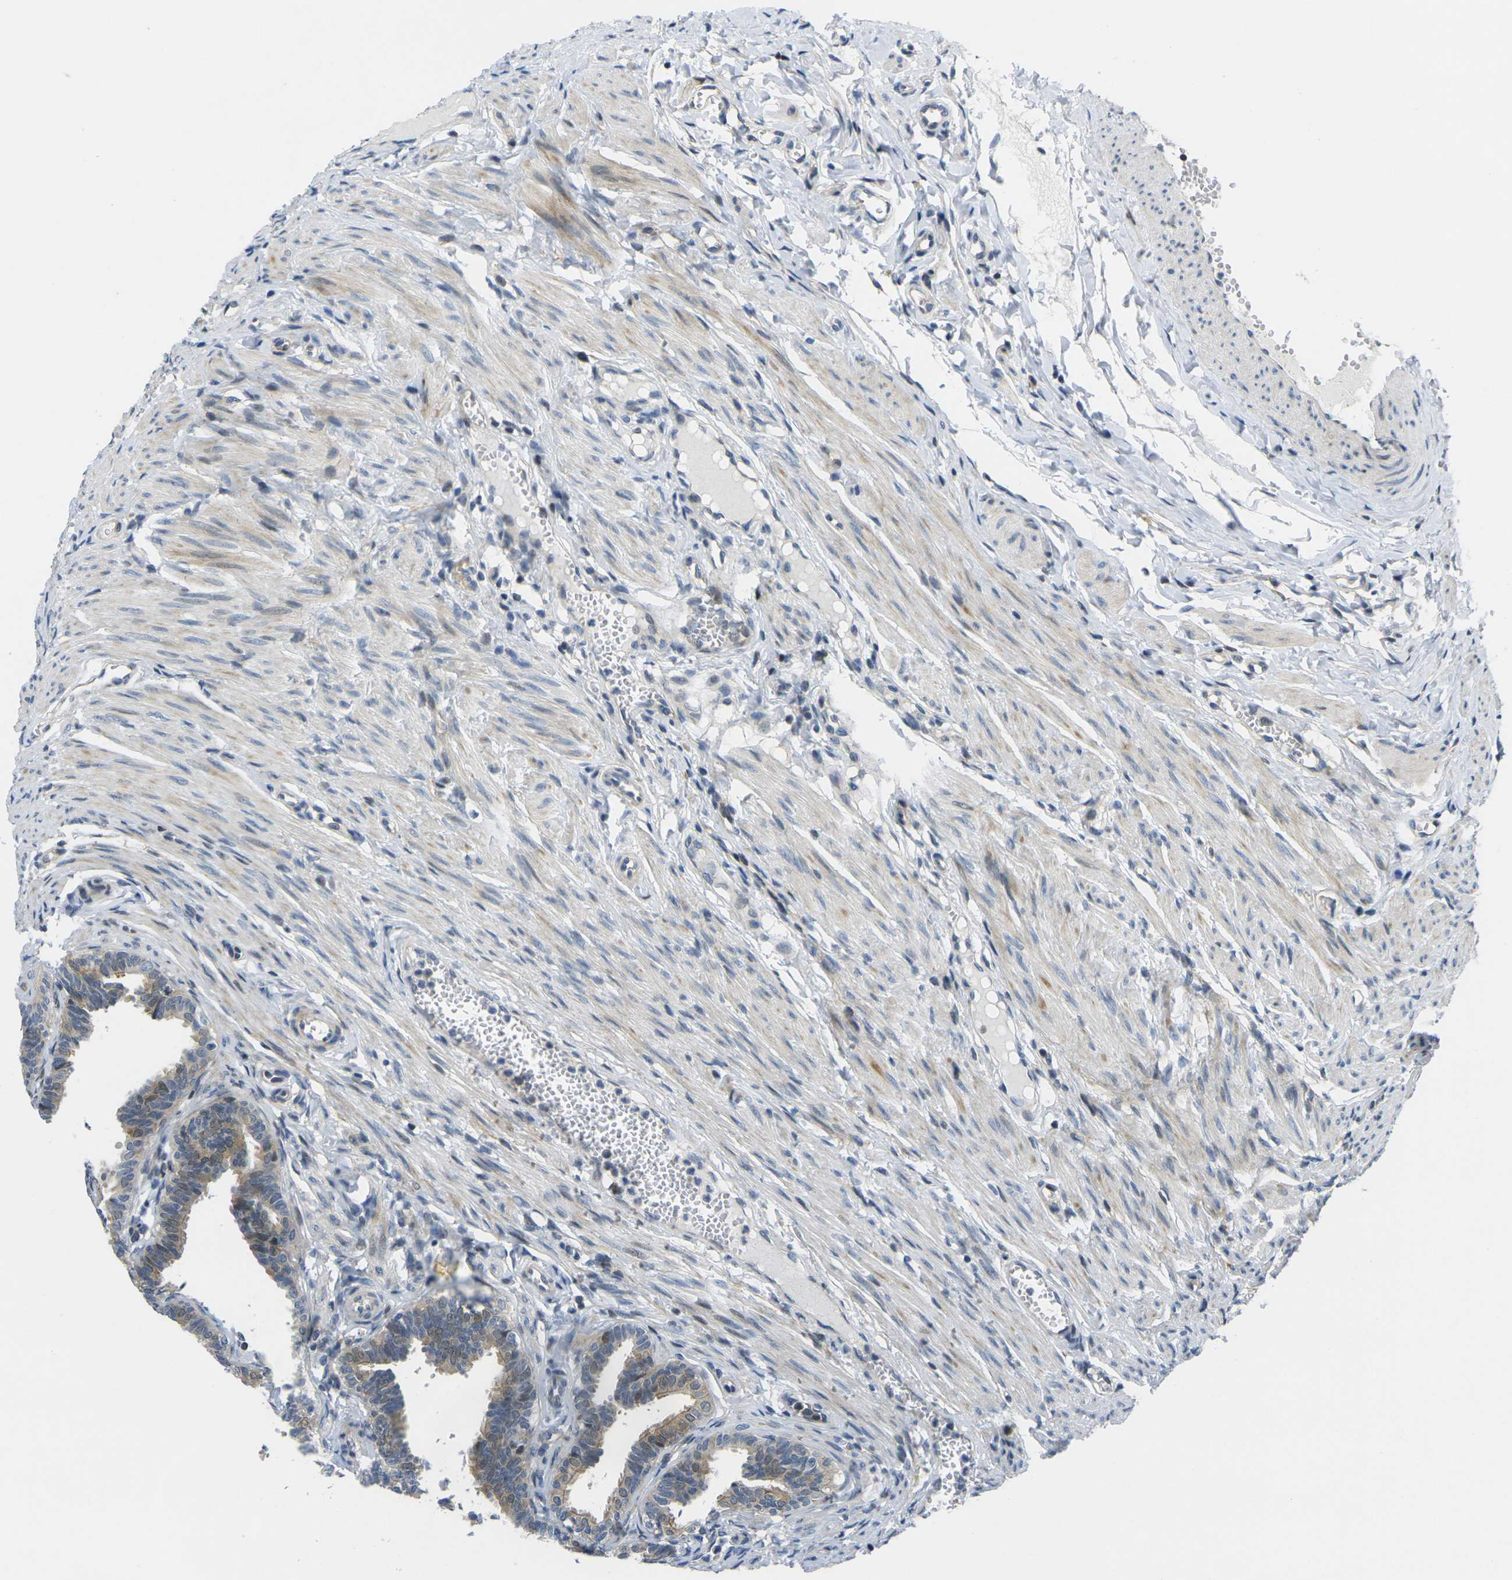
{"staining": {"intensity": "moderate", "quantity": "25%-75%", "location": "cytoplasmic/membranous,nuclear"}, "tissue": "fallopian tube", "cell_type": "Glandular cells", "image_type": "normal", "snomed": [{"axis": "morphology", "description": "Normal tissue, NOS"}, {"axis": "topography", "description": "Fallopian tube"}, {"axis": "topography", "description": "Ovary"}], "caption": "This histopathology image shows benign fallopian tube stained with IHC to label a protein in brown. The cytoplasmic/membranous,nuclear of glandular cells show moderate positivity for the protein. Nuclei are counter-stained blue.", "gene": "ROBO2", "patient": {"sex": "female", "age": 23}}